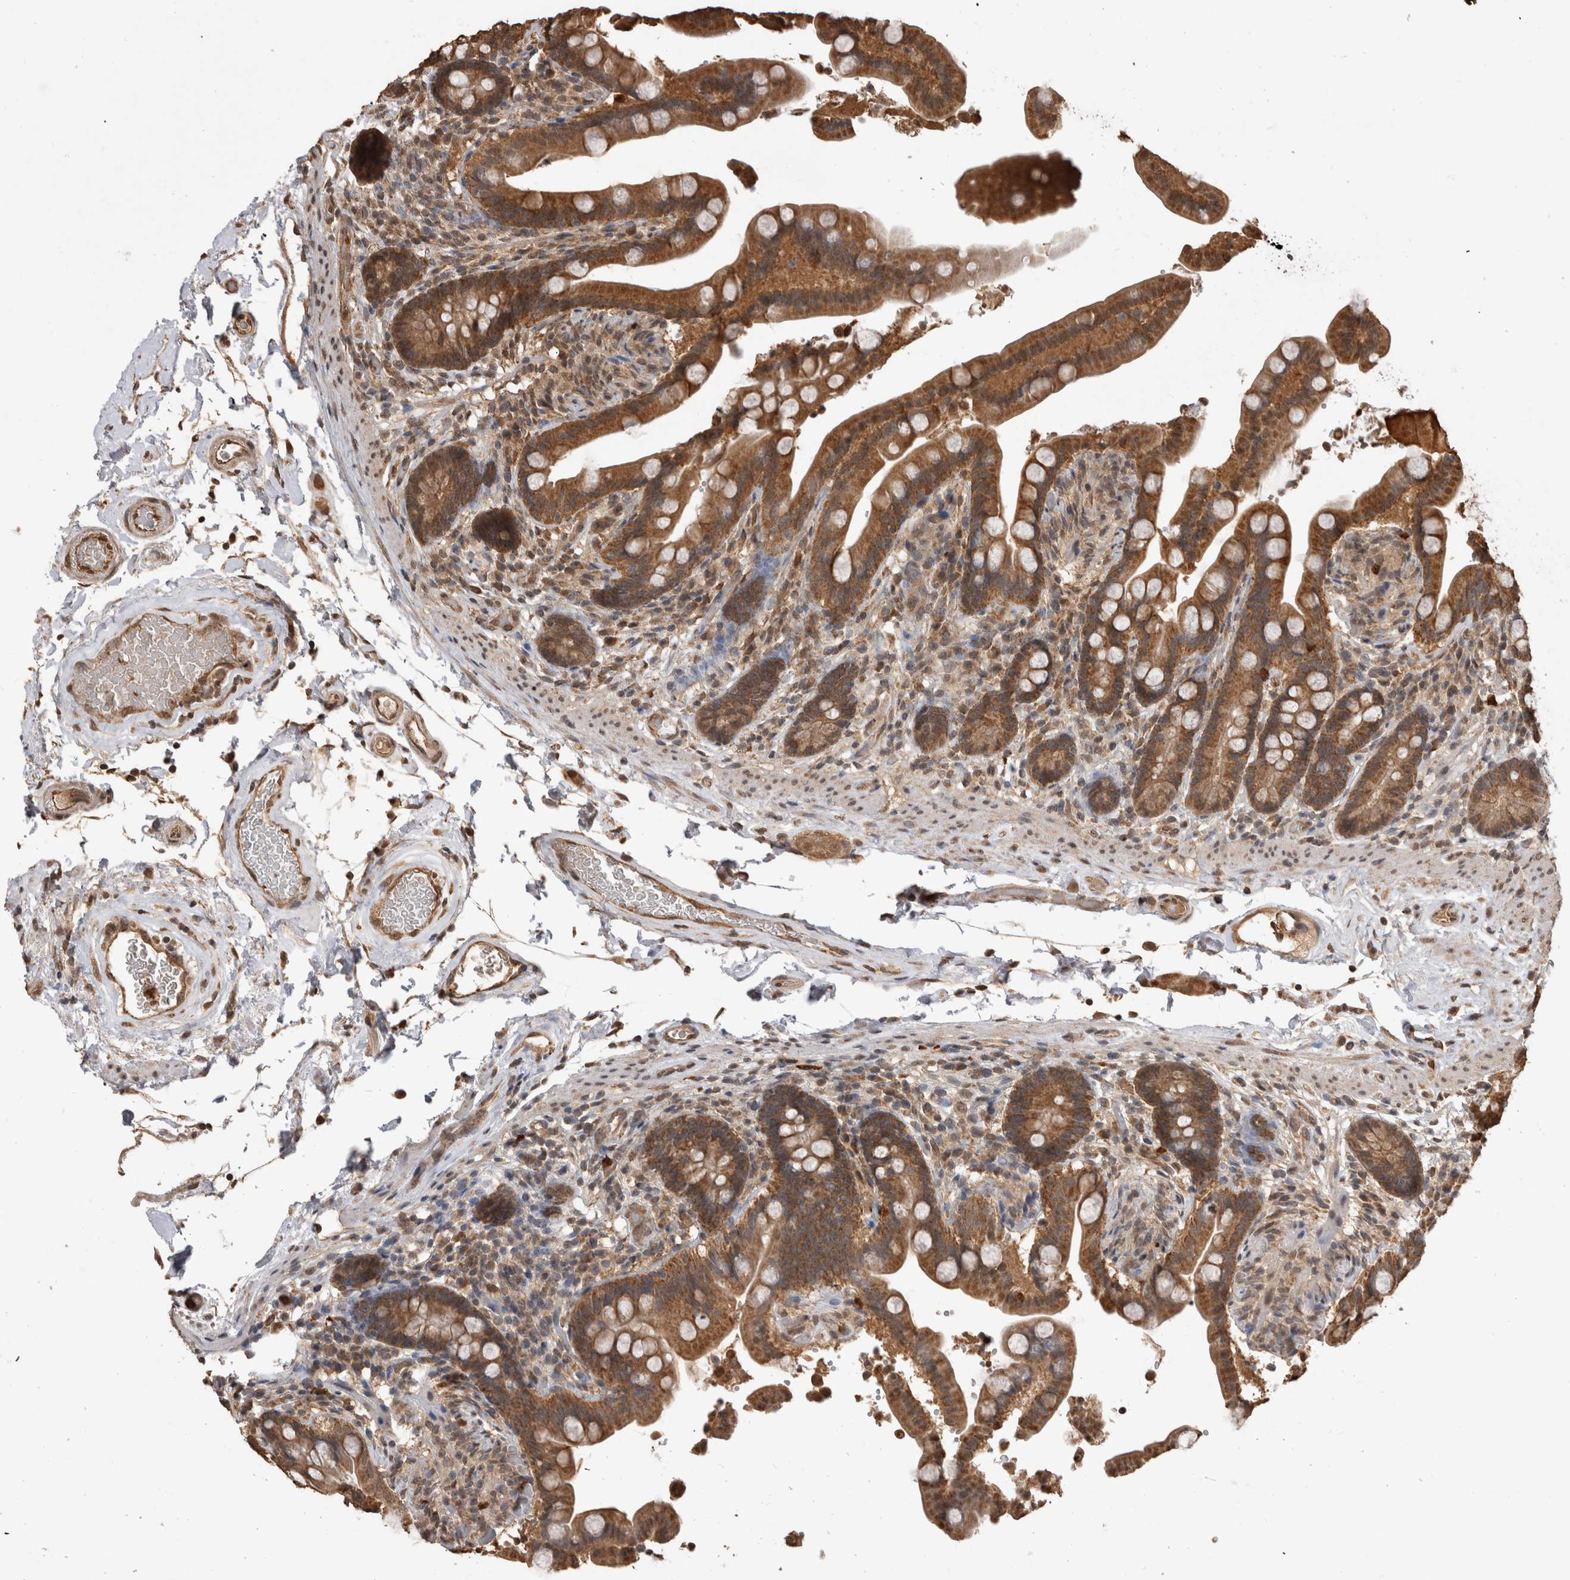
{"staining": {"intensity": "moderate", "quantity": ">75%", "location": "cytoplasmic/membranous"}, "tissue": "colon", "cell_type": "Endothelial cells", "image_type": "normal", "snomed": [{"axis": "morphology", "description": "Normal tissue, NOS"}, {"axis": "topography", "description": "Smooth muscle"}, {"axis": "topography", "description": "Colon"}], "caption": "The immunohistochemical stain shows moderate cytoplasmic/membranous expression in endothelial cells of benign colon. (Brightfield microscopy of DAB IHC at high magnification).", "gene": "PAK4", "patient": {"sex": "male", "age": 73}}